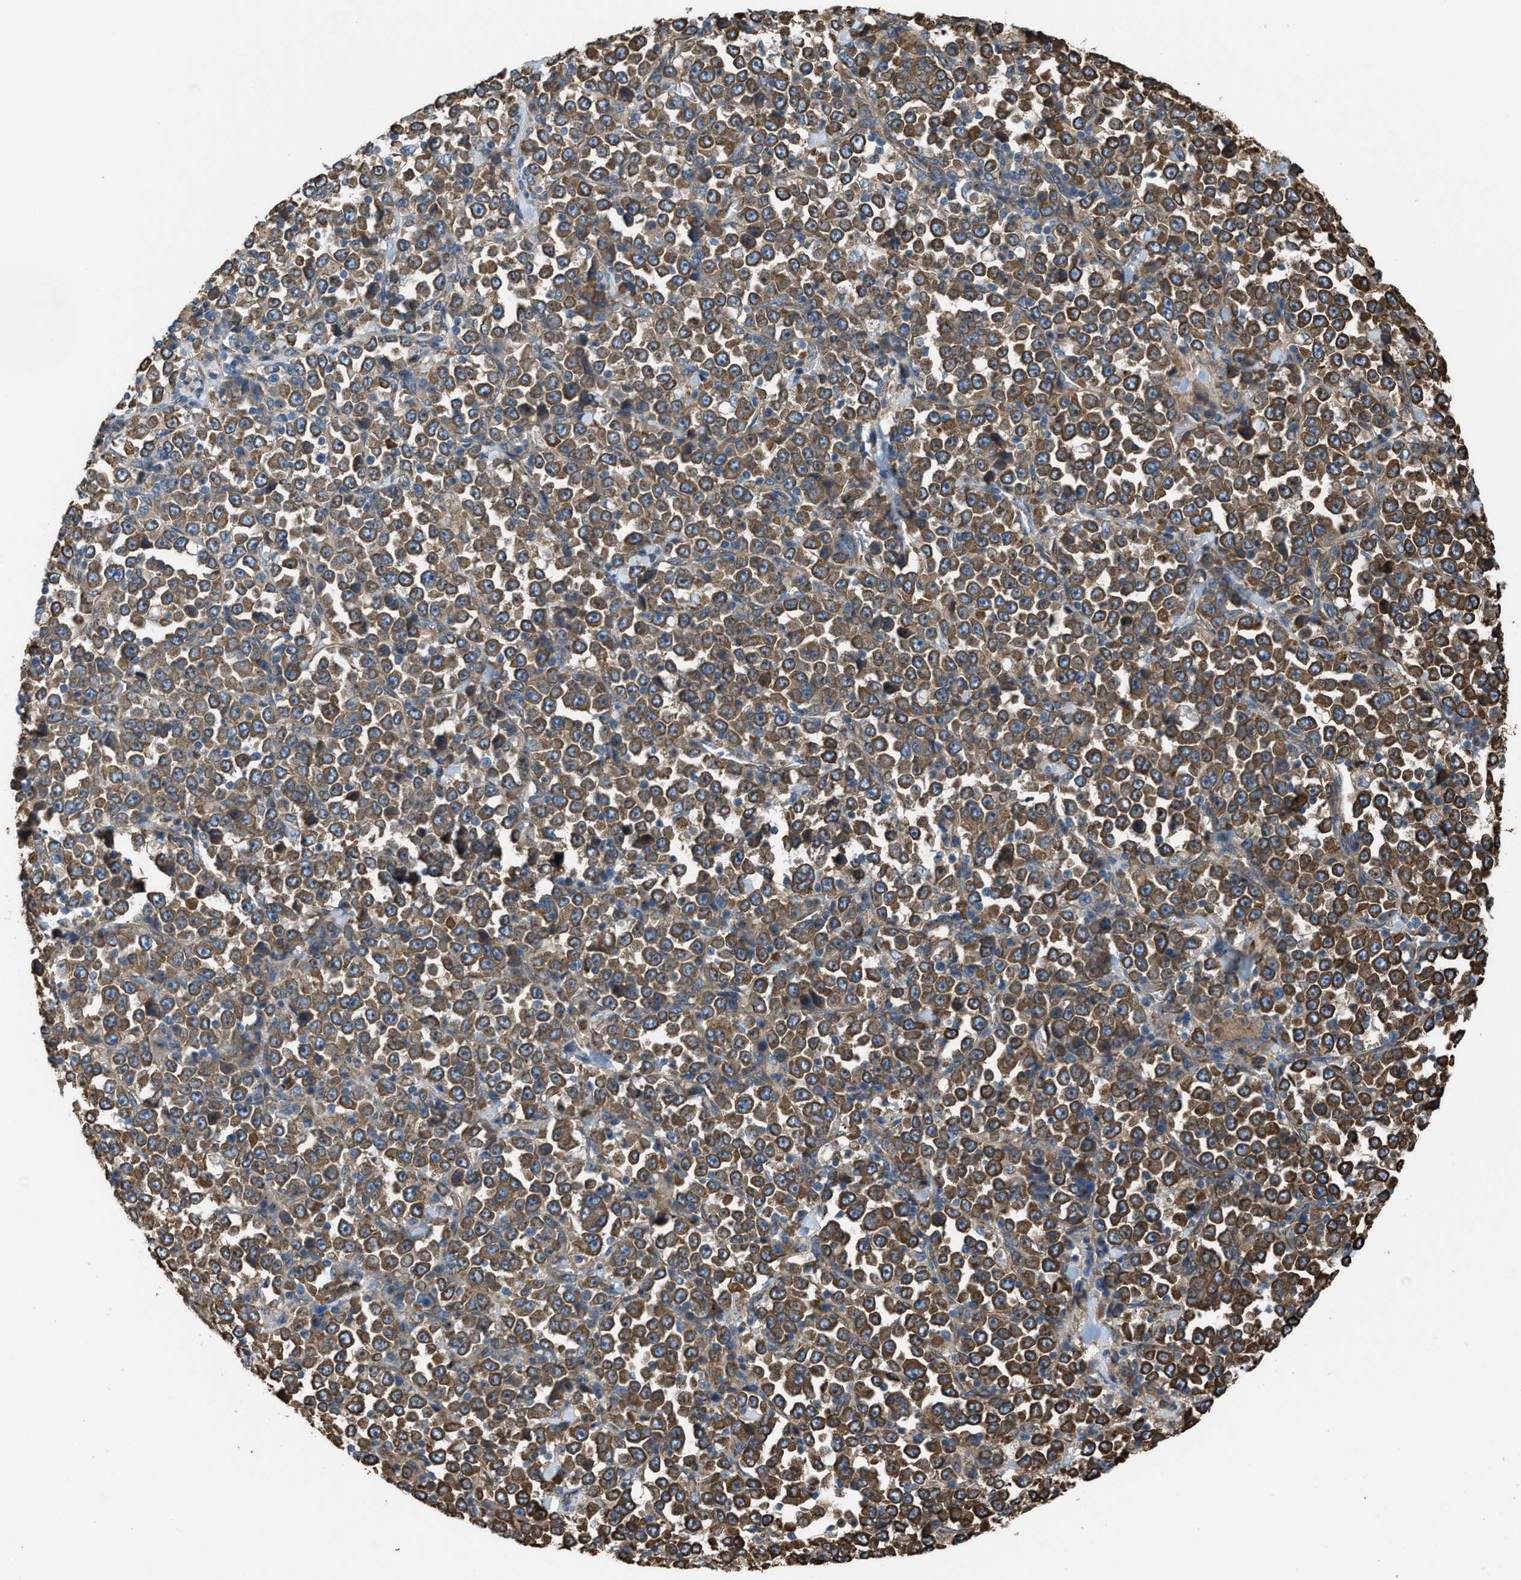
{"staining": {"intensity": "moderate", "quantity": ">75%", "location": "cytoplasmic/membranous"}, "tissue": "stomach cancer", "cell_type": "Tumor cells", "image_type": "cancer", "snomed": [{"axis": "morphology", "description": "Normal tissue, NOS"}, {"axis": "morphology", "description": "Adenocarcinoma, NOS"}, {"axis": "topography", "description": "Stomach, upper"}, {"axis": "topography", "description": "Stomach"}], "caption": "IHC of stomach cancer (adenocarcinoma) displays medium levels of moderate cytoplasmic/membranous positivity in about >75% of tumor cells. (DAB IHC, brown staining for protein, blue staining for nuclei).", "gene": "TRPC1", "patient": {"sex": "male", "age": 59}}